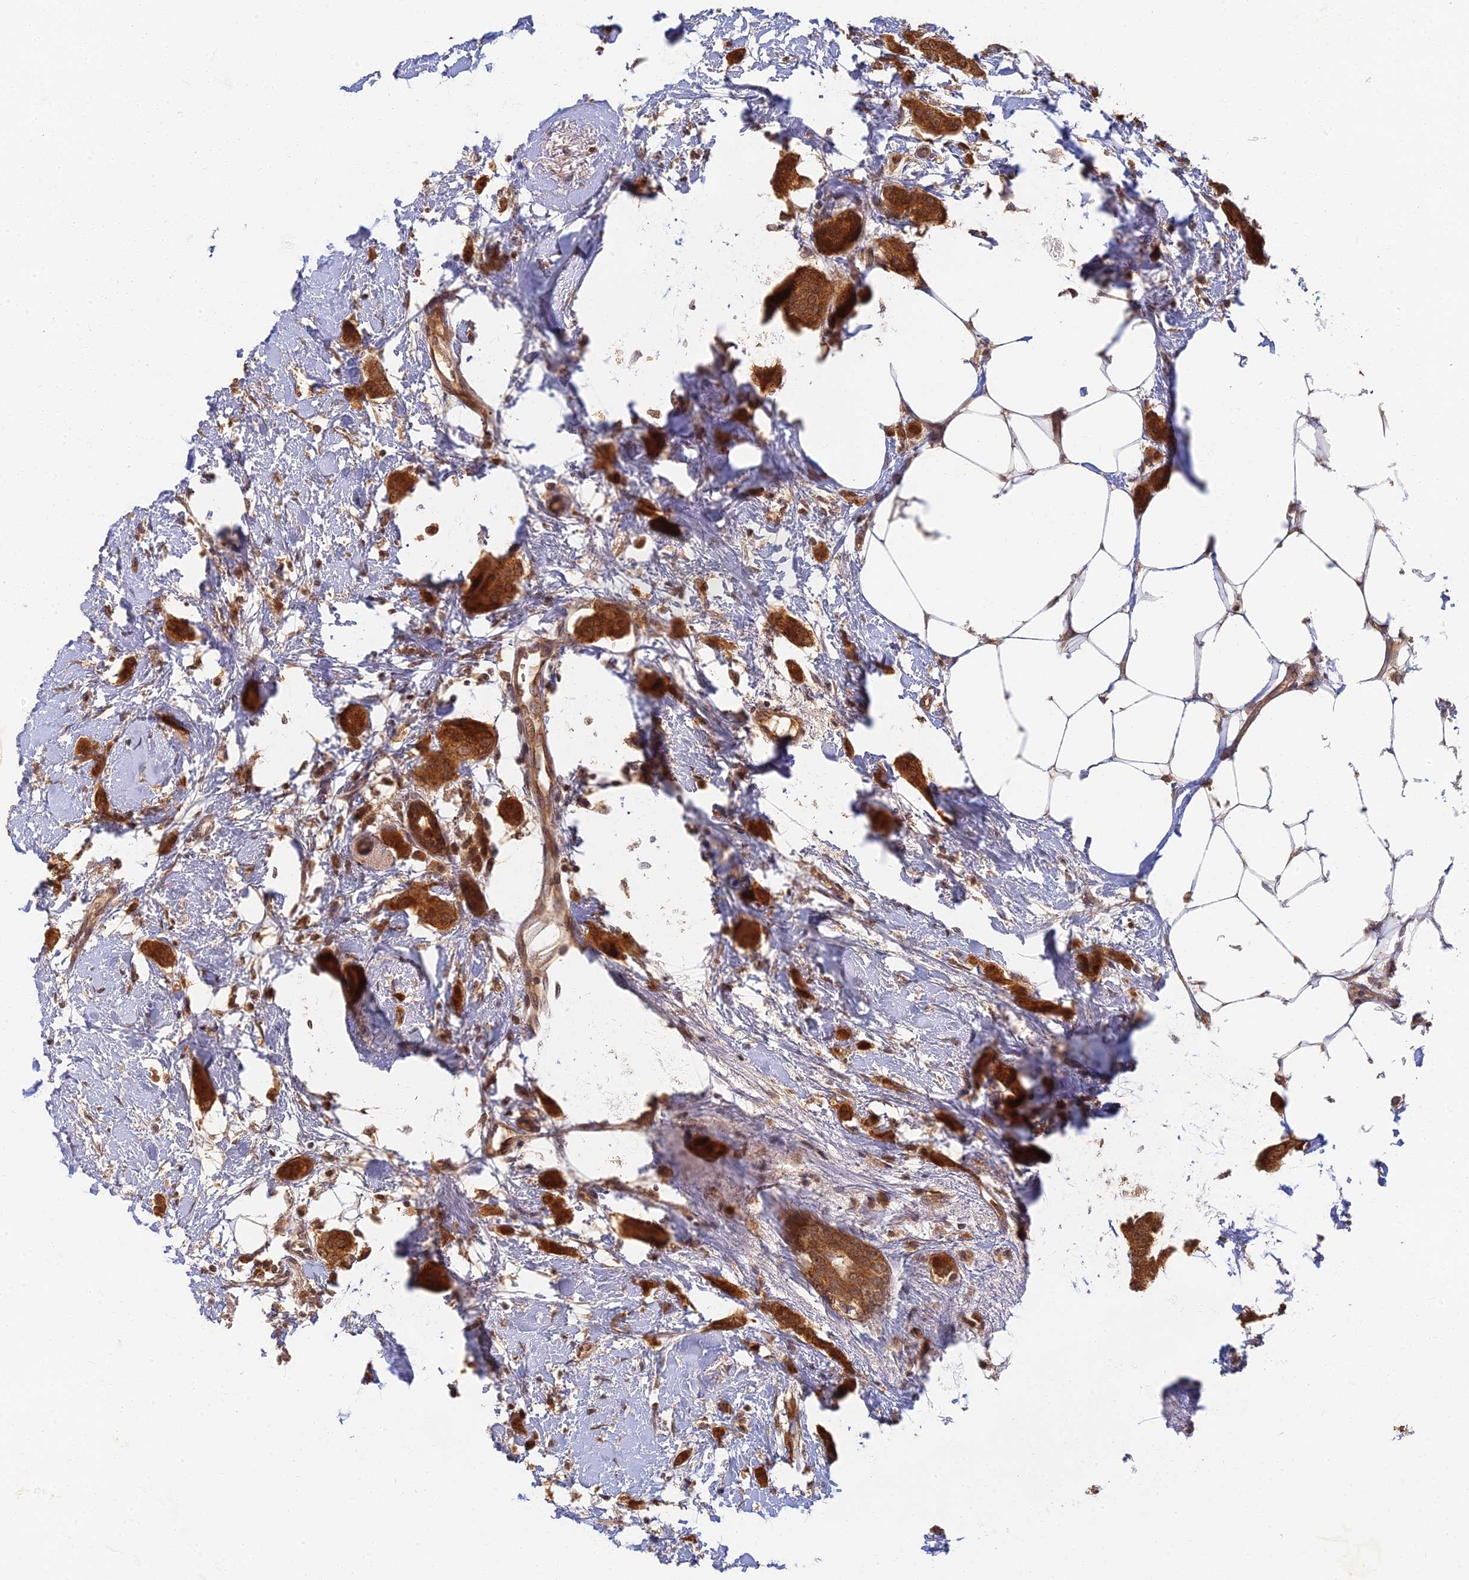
{"staining": {"intensity": "strong", "quantity": ">75%", "location": "cytoplasmic/membranous"}, "tissue": "breast cancer", "cell_type": "Tumor cells", "image_type": "cancer", "snomed": [{"axis": "morphology", "description": "Duct carcinoma"}, {"axis": "topography", "description": "Breast"}], "caption": "Immunohistochemistry (IHC) of breast cancer (infiltrating ductal carcinoma) demonstrates high levels of strong cytoplasmic/membranous staining in about >75% of tumor cells.", "gene": "RGL3", "patient": {"sex": "female", "age": 72}}